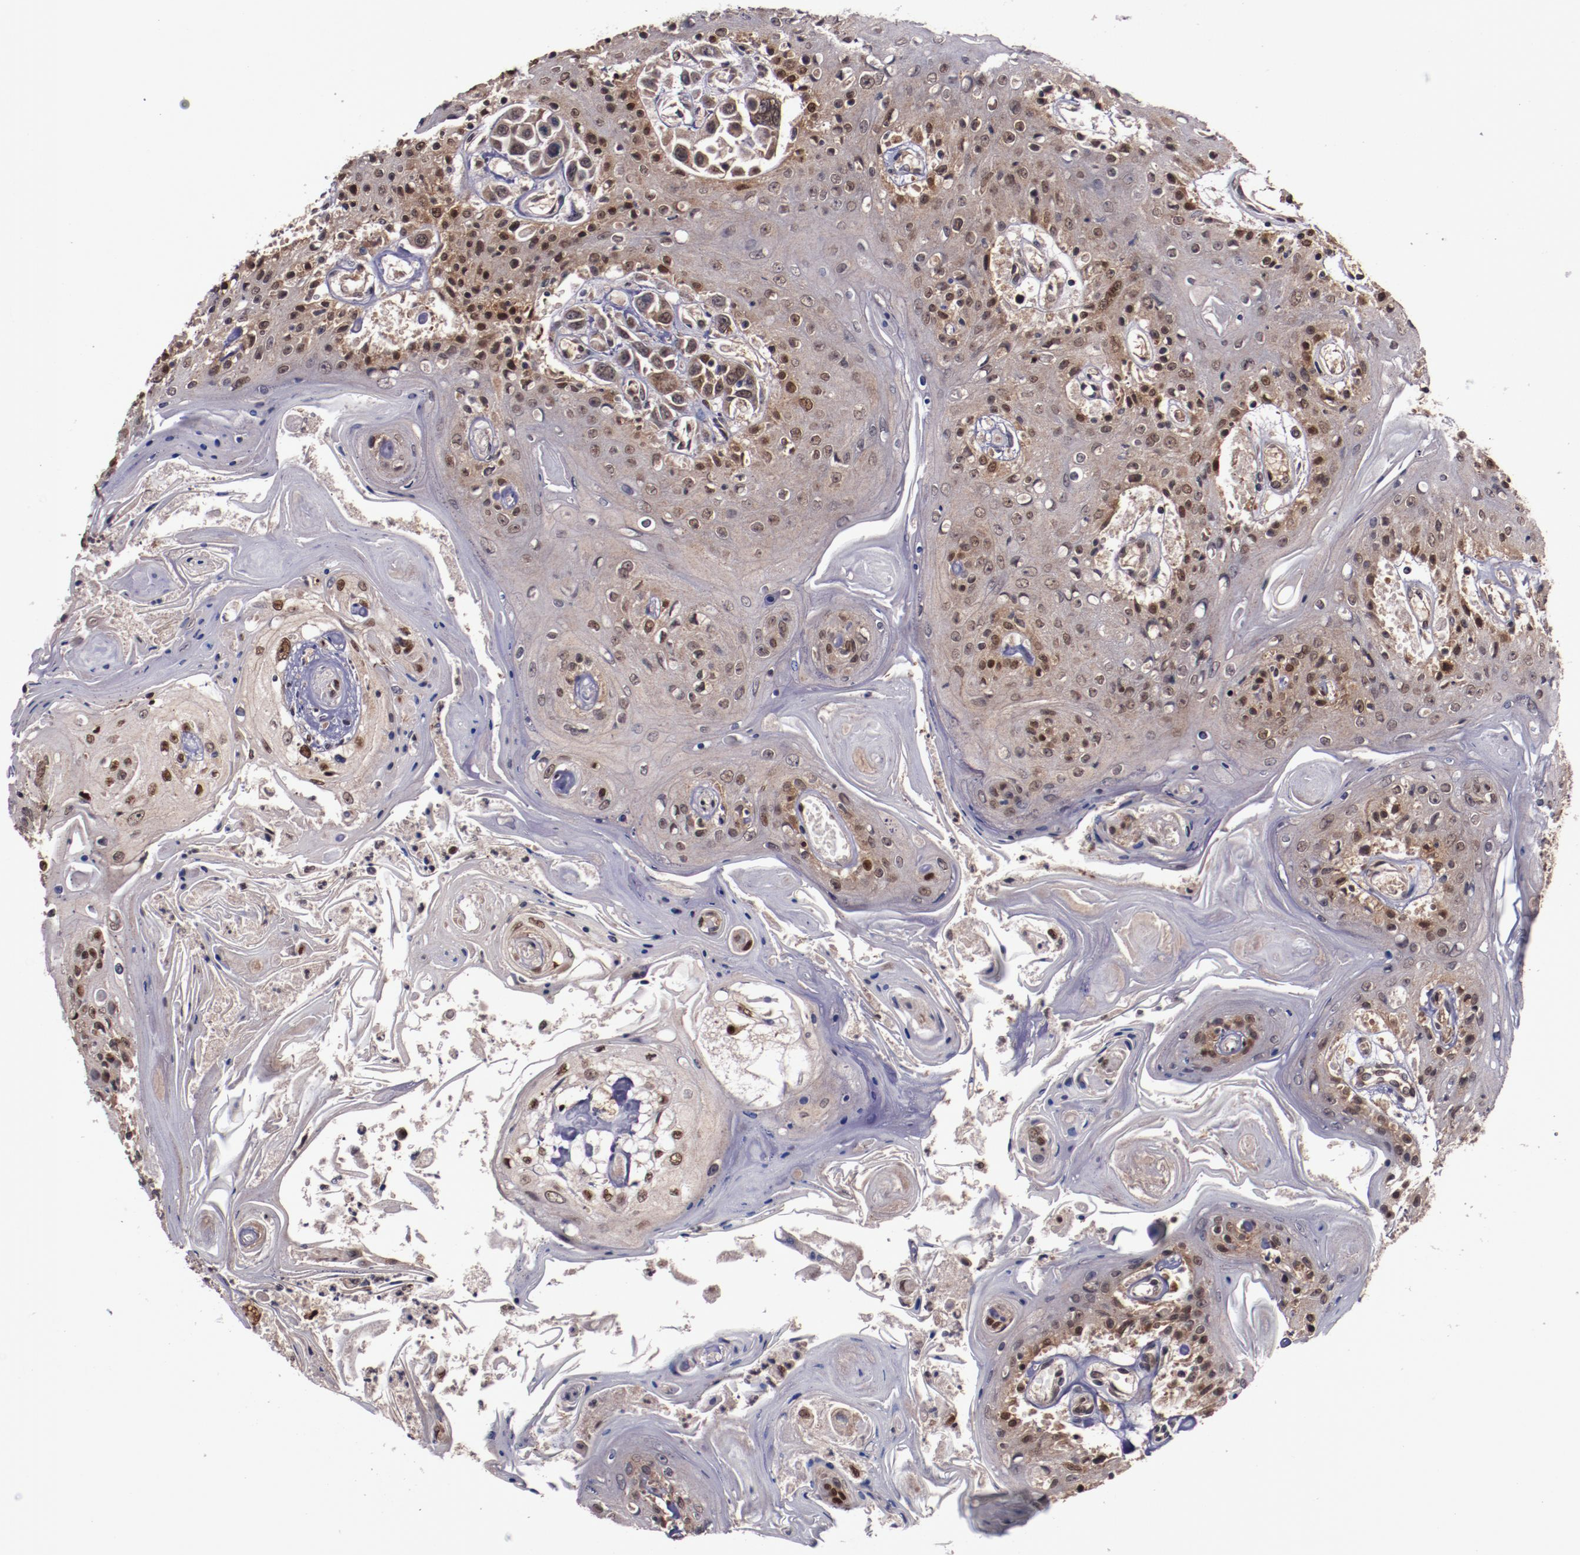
{"staining": {"intensity": "strong", "quantity": ">75%", "location": "nuclear"}, "tissue": "head and neck cancer", "cell_type": "Tumor cells", "image_type": "cancer", "snomed": [{"axis": "morphology", "description": "Squamous cell carcinoma, NOS"}, {"axis": "topography", "description": "Oral tissue"}, {"axis": "topography", "description": "Head-Neck"}], "caption": "Immunohistochemistry (IHC) micrograph of head and neck cancer stained for a protein (brown), which exhibits high levels of strong nuclear expression in approximately >75% of tumor cells.", "gene": "CHEK2", "patient": {"sex": "female", "age": 76}}